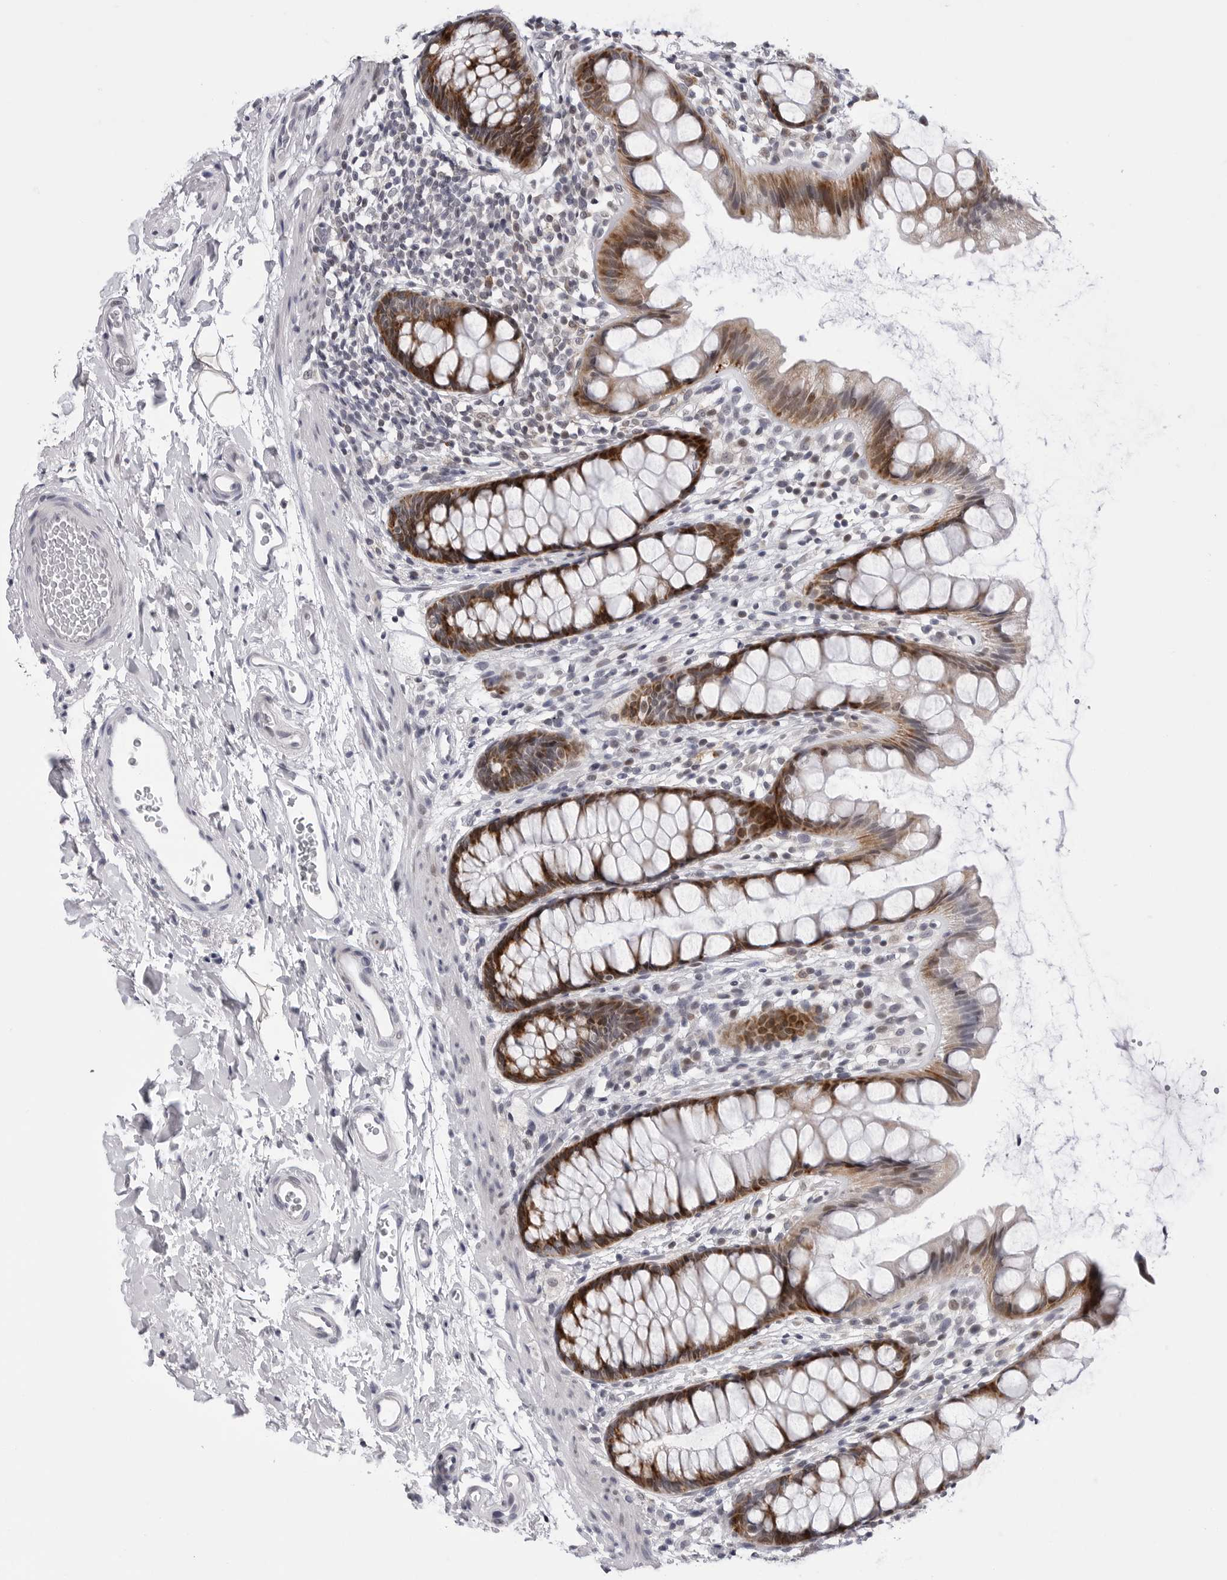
{"staining": {"intensity": "moderate", "quantity": ">75%", "location": "cytoplasmic/membranous,nuclear"}, "tissue": "rectum", "cell_type": "Glandular cells", "image_type": "normal", "snomed": [{"axis": "morphology", "description": "Normal tissue, NOS"}, {"axis": "topography", "description": "Rectum"}], "caption": "Immunohistochemical staining of unremarkable human rectum shows moderate cytoplasmic/membranous,nuclear protein staining in about >75% of glandular cells. The protein of interest is stained brown, and the nuclei are stained in blue (DAB IHC with brightfield microscopy, high magnification).", "gene": "CDK20", "patient": {"sex": "female", "age": 65}}